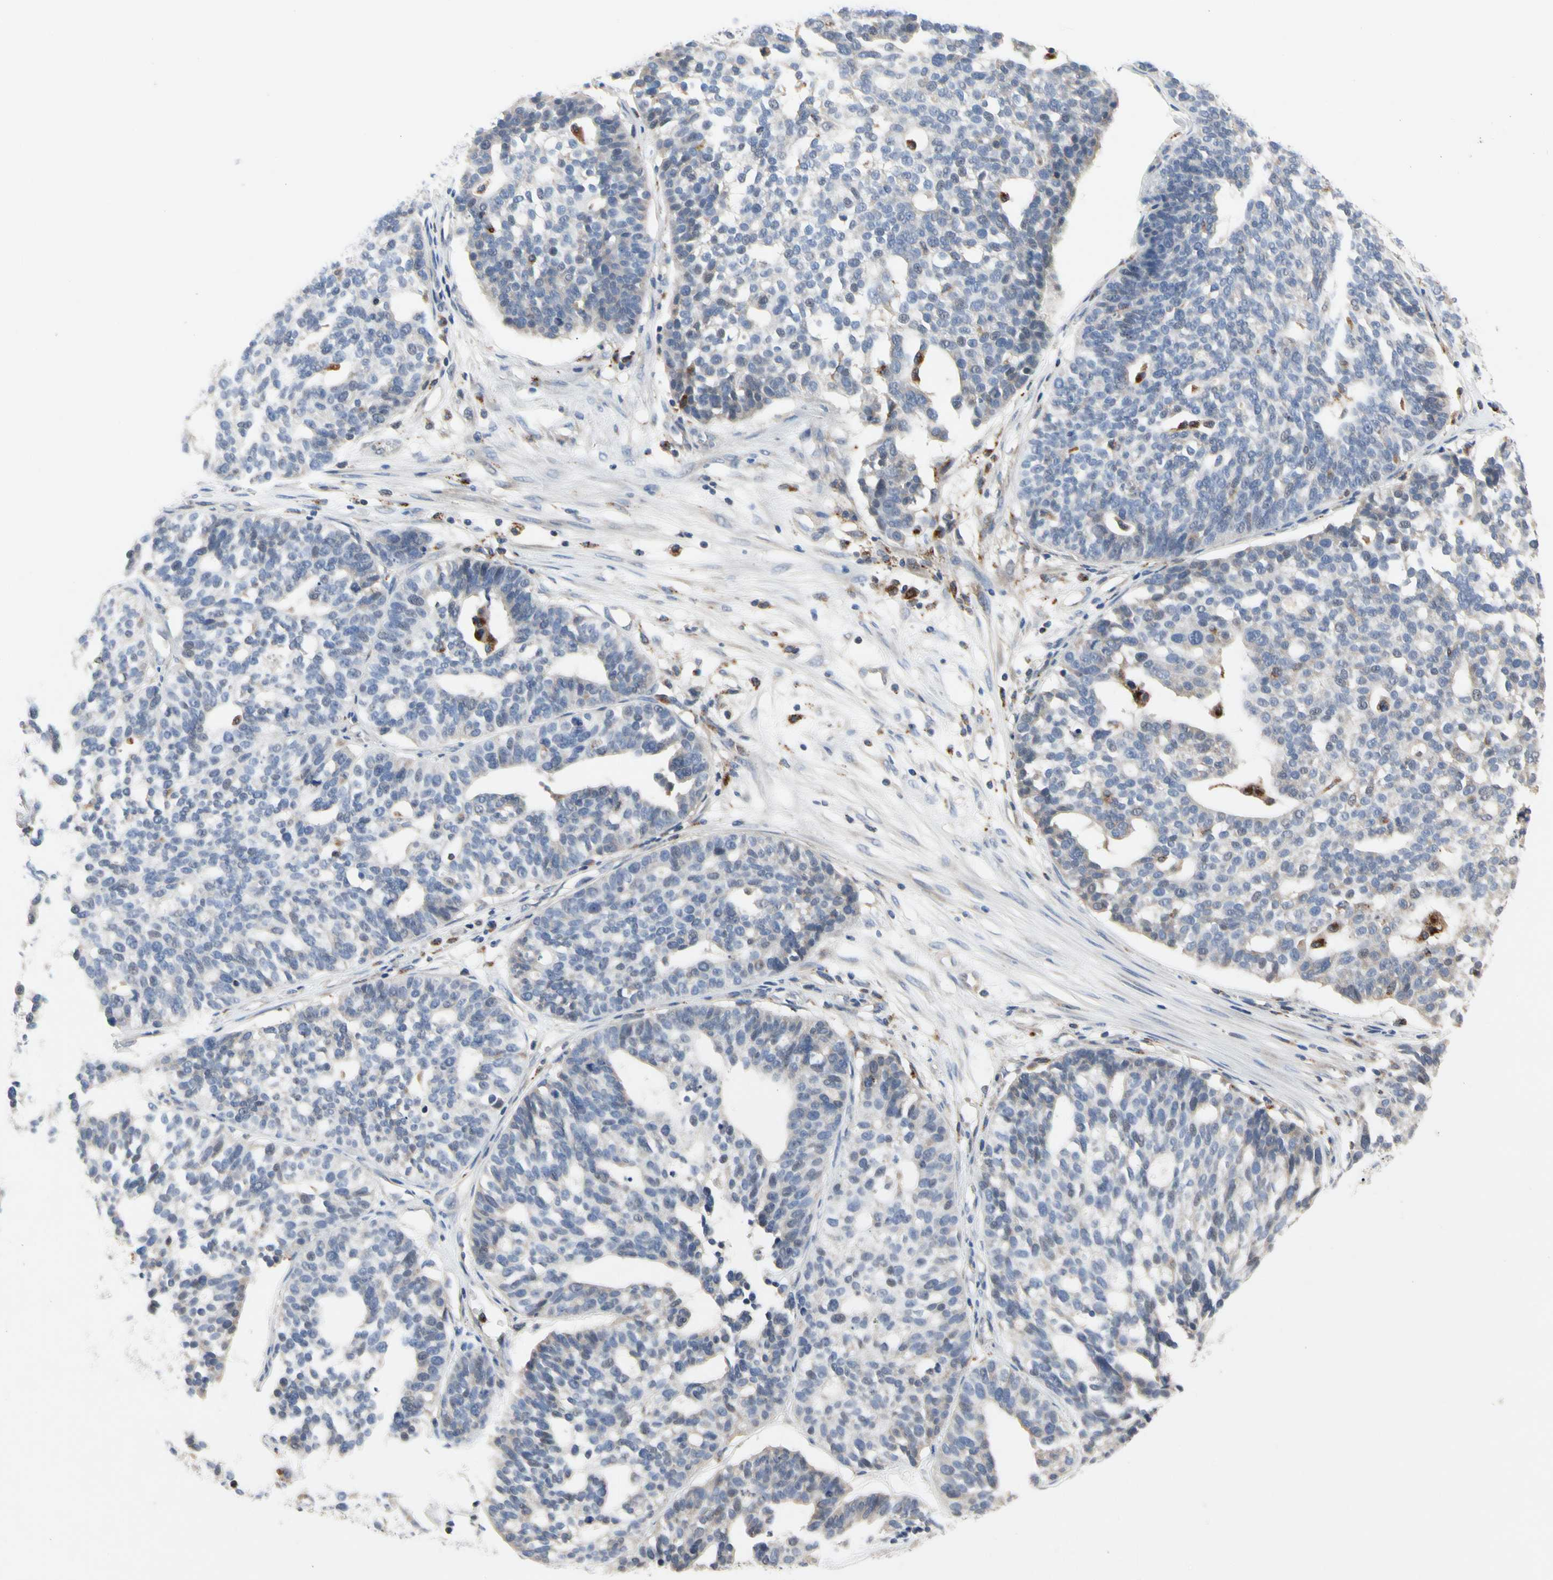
{"staining": {"intensity": "weak", "quantity": "<25%", "location": "cytoplasmic/membranous"}, "tissue": "ovarian cancer", "cell_type": "Tumor cells", "image_type": "cancer", "snomed": [{"axis": "morphology", "description": "Cystadenocarcinoma, serous, NOS"}, {"axis": "topography", "description": "Ovary"}], "caption": "The IHC image has no significant expression in tumor cells of ovarian serous cystadenocarcinoma tissue.", "gene": "ADA2", "patient": {"sex": "female", "age": 59}}